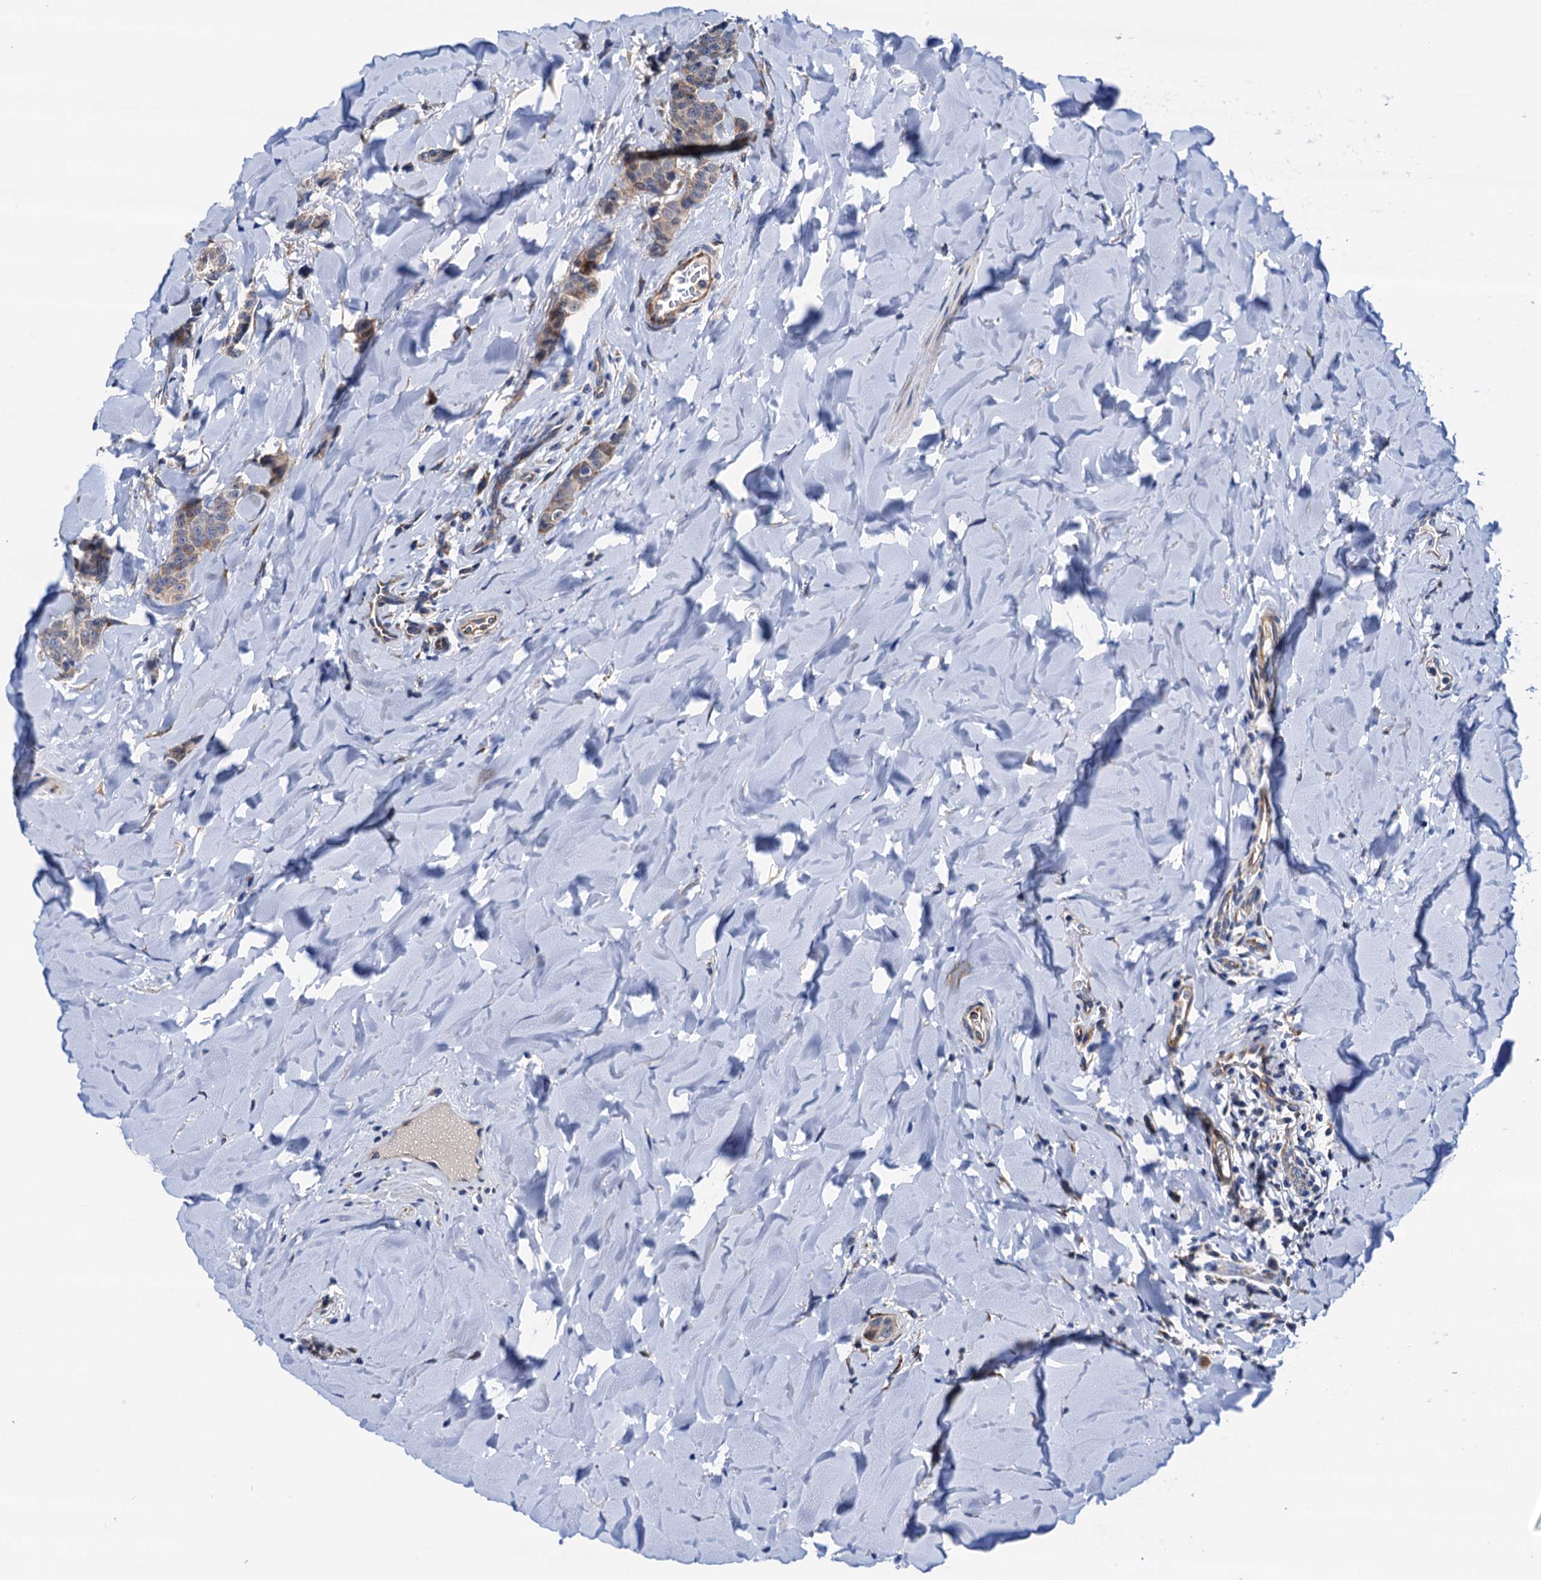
{"staining": {"intensity": "weak", "quantity": "25%-75%", "location": "cytoplasmic/membranous"}, "tissue": "breast cancer", "cell_type": "Tumor cells", "image_type": "cancer", "snomed": [{"axis": "morphology", "description": "Duct carcinoma"}, {"axis": "topography", "description": "Breast"}], "caption": "A brown stain shows weak cytoplasmic/membranous staining of a protein in infiltrating ductal carcinoma (breast) tumor cells.", "gene": "RASSF9", "patient": {"sex": "female", "age": 40}}